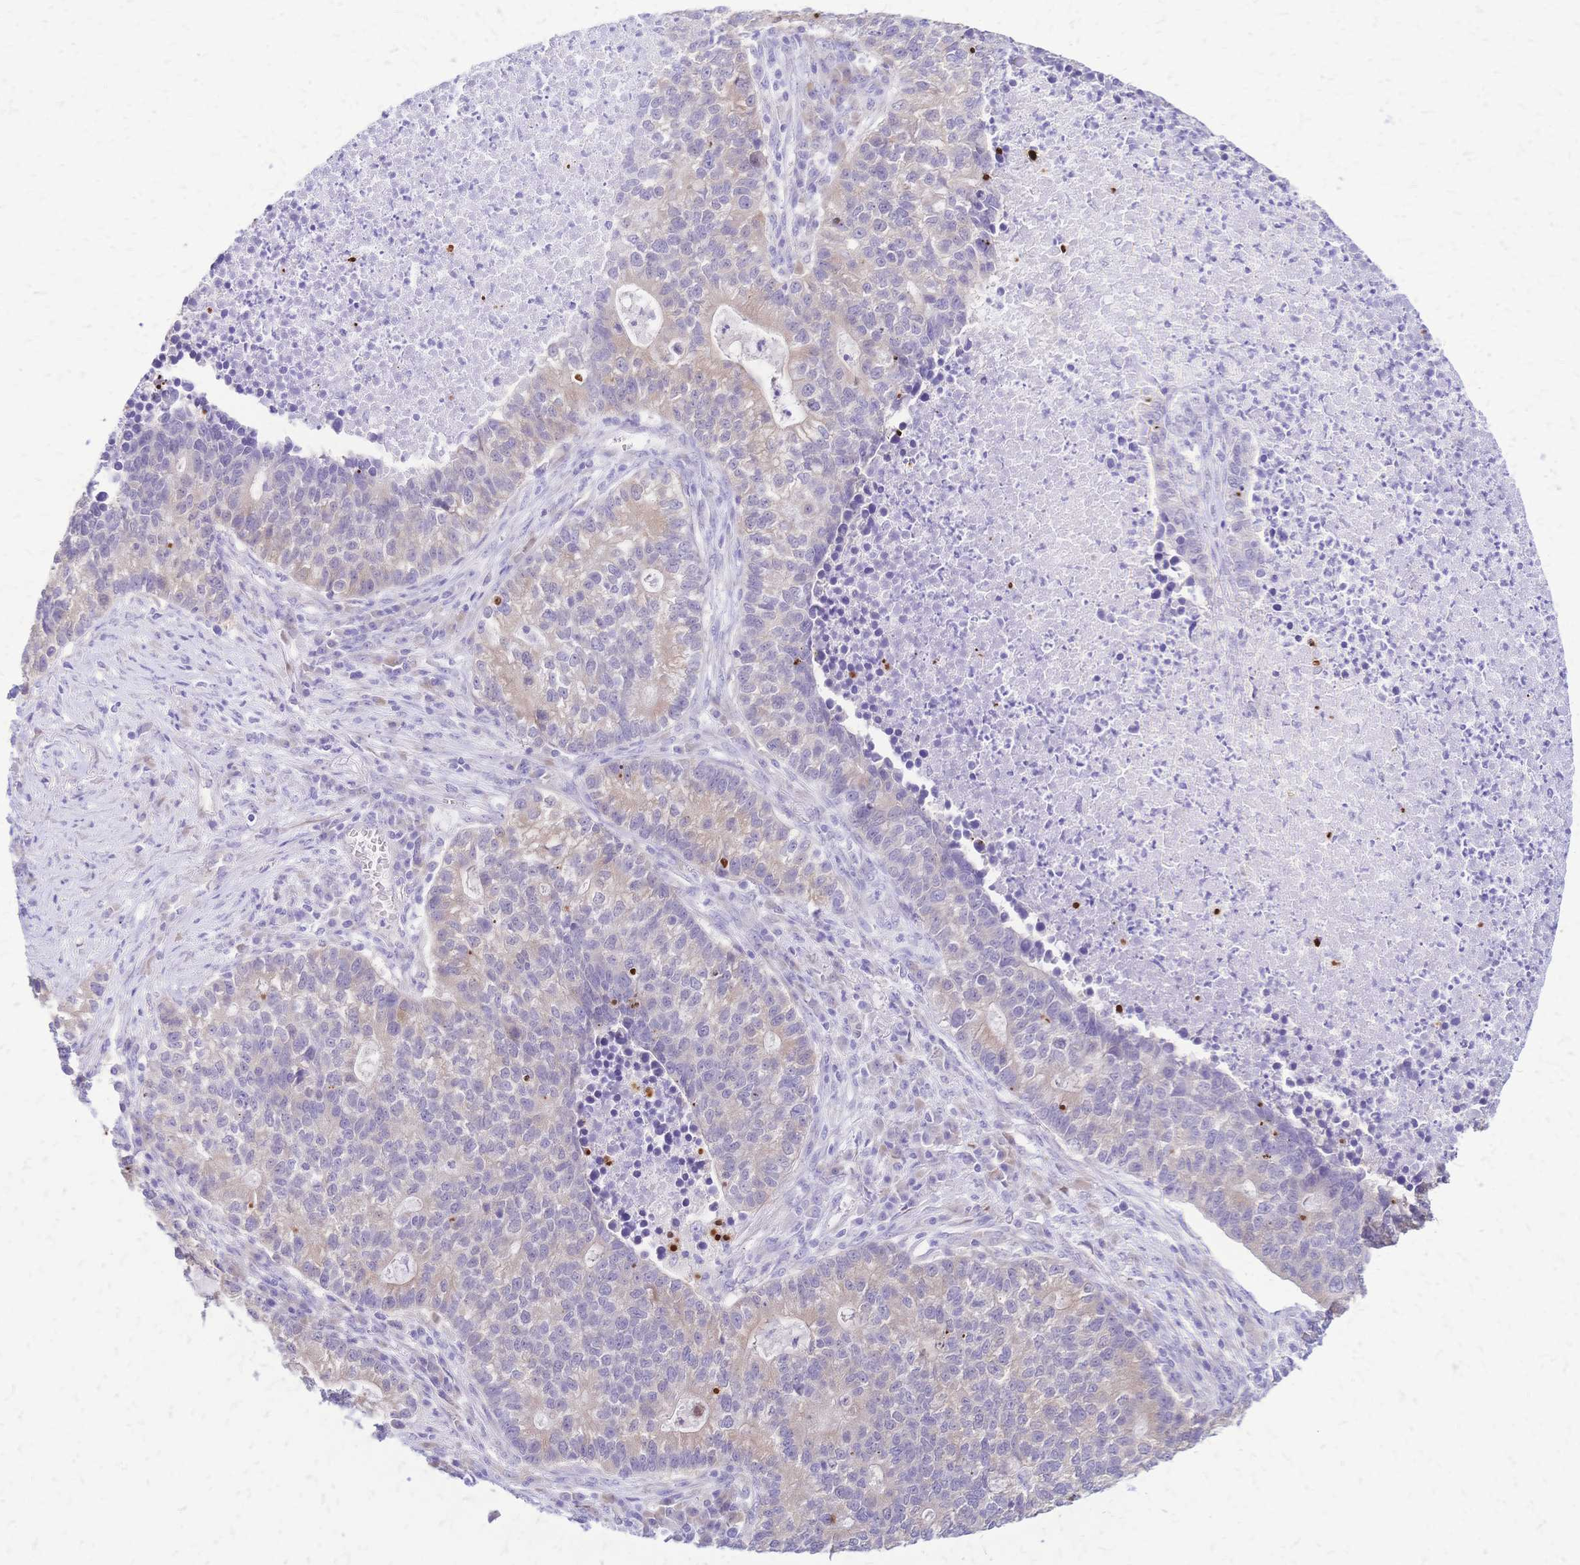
{"staining": {"intensity": "weak", "quantity": "<25%", "location": "cytoplasmic/membranous"}, "tissue": "lung cancer", "cell_type": "Tumor cells", "image_type": "cancer", "snomed": [{"axis": "morphology", "description": "Adenocarcinoma, NOS"}, {"axis": "topography", "description": "Lung"}], "caption": "High magnification brightfield microscopy of lung cancer (adenocarcinoma) stained with DAB (brown) and counterstained with hematoxylin (blue): tumor cells show no significant expression.", "gene": "GRB7", "patient": {"sex": "male", "age": 57}}